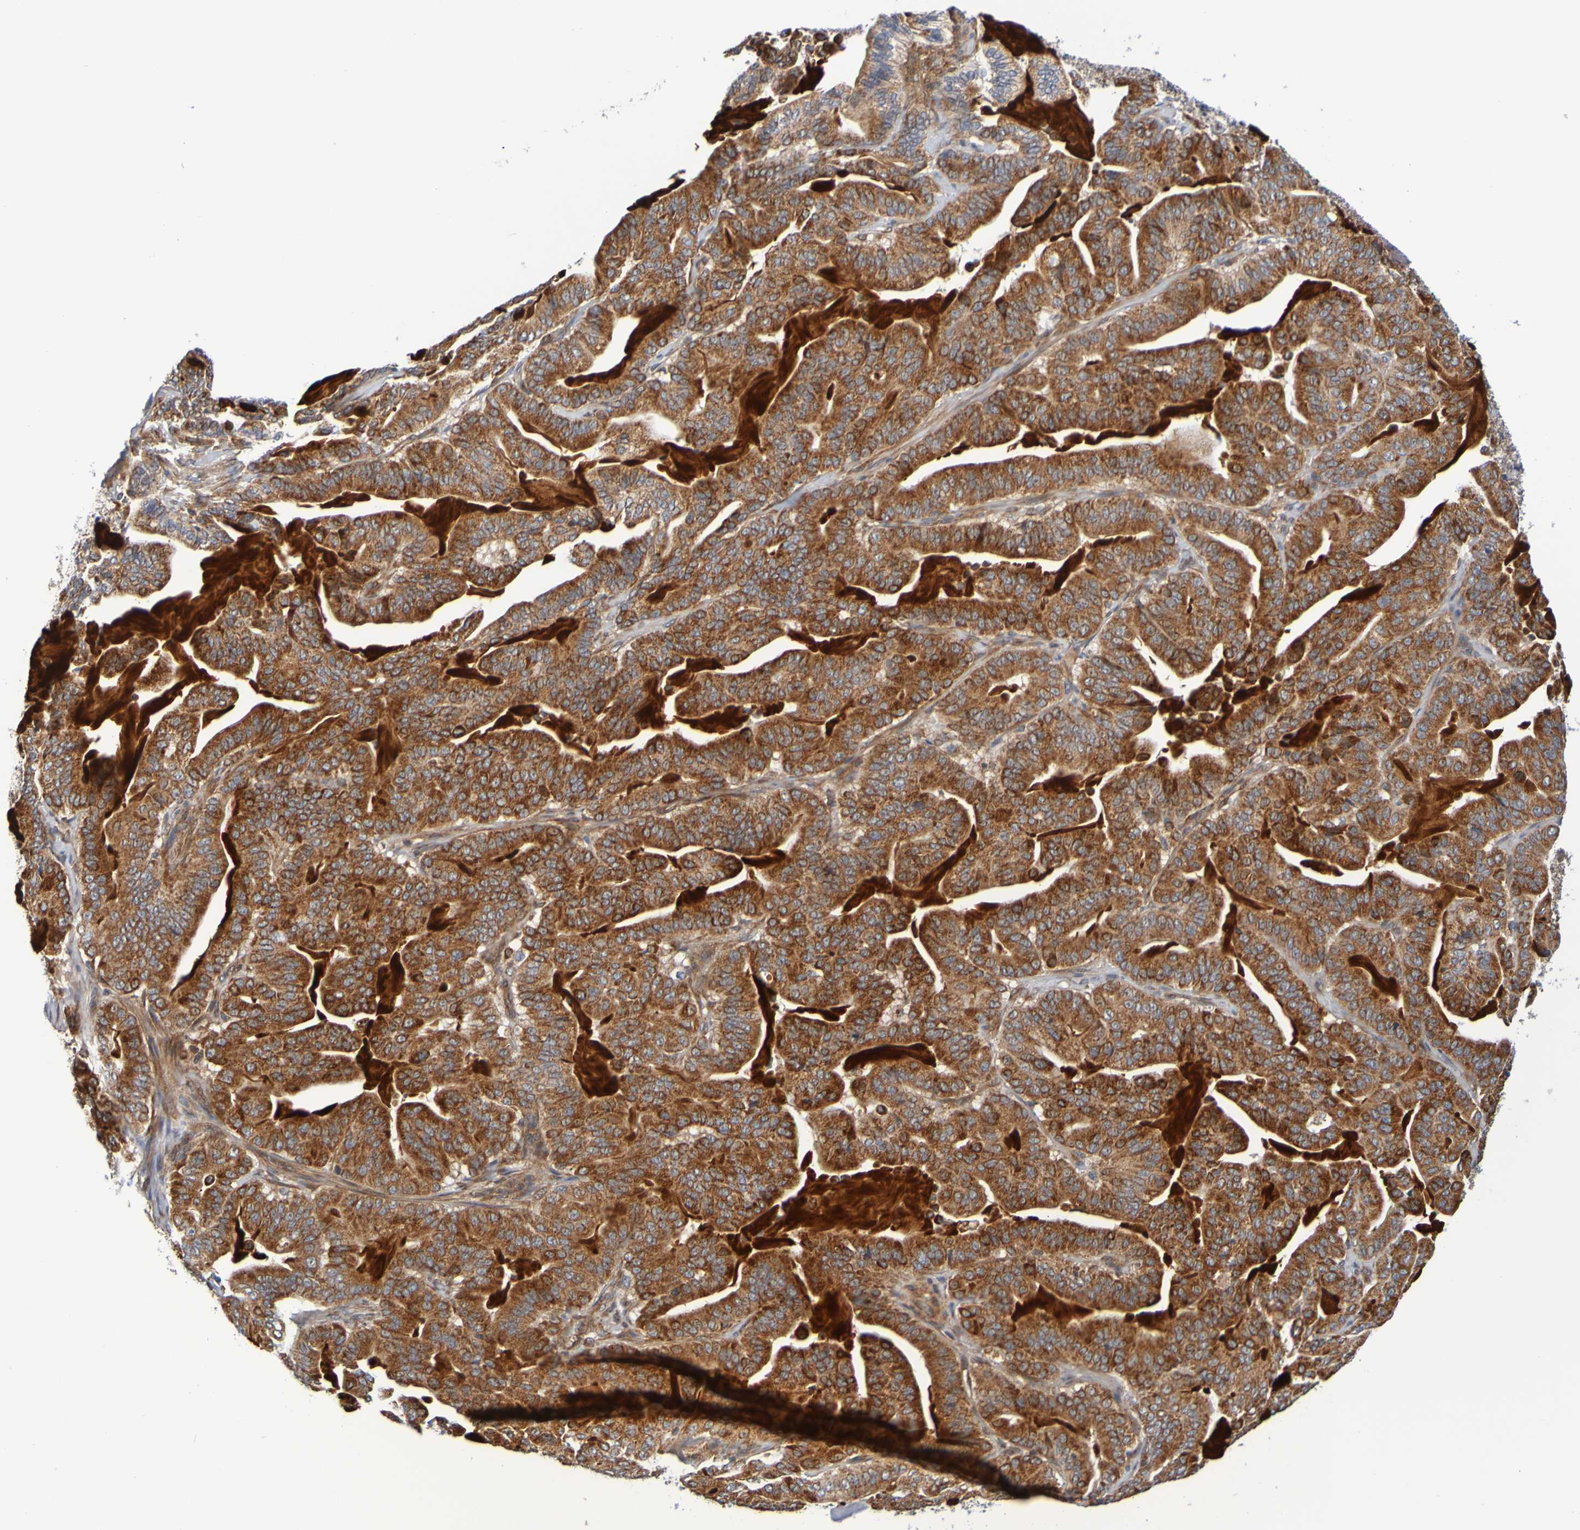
{"staining": {"intensity": "strong", "quantity": ">75%", "location": "cytoplasmic/membranous"}, "tissue": "pancreatic cancer", "cell_type": "Tumor cells", "image_type": "cancer", "snomed": [{"axis": "morphology", "description": "Adenocarcinoma, NOS"}, {"axis": "topography", "description": "Pancreas"}], "caption": "This photomicrograph demonstrates IHC staining of pancreatic adenocarcinoma, with high strong cytoplasmic/membranous staining in approximately >75% of tumor cells.", "gene": "CCDC51", "patient": {"sex": "male", "age": 63}}